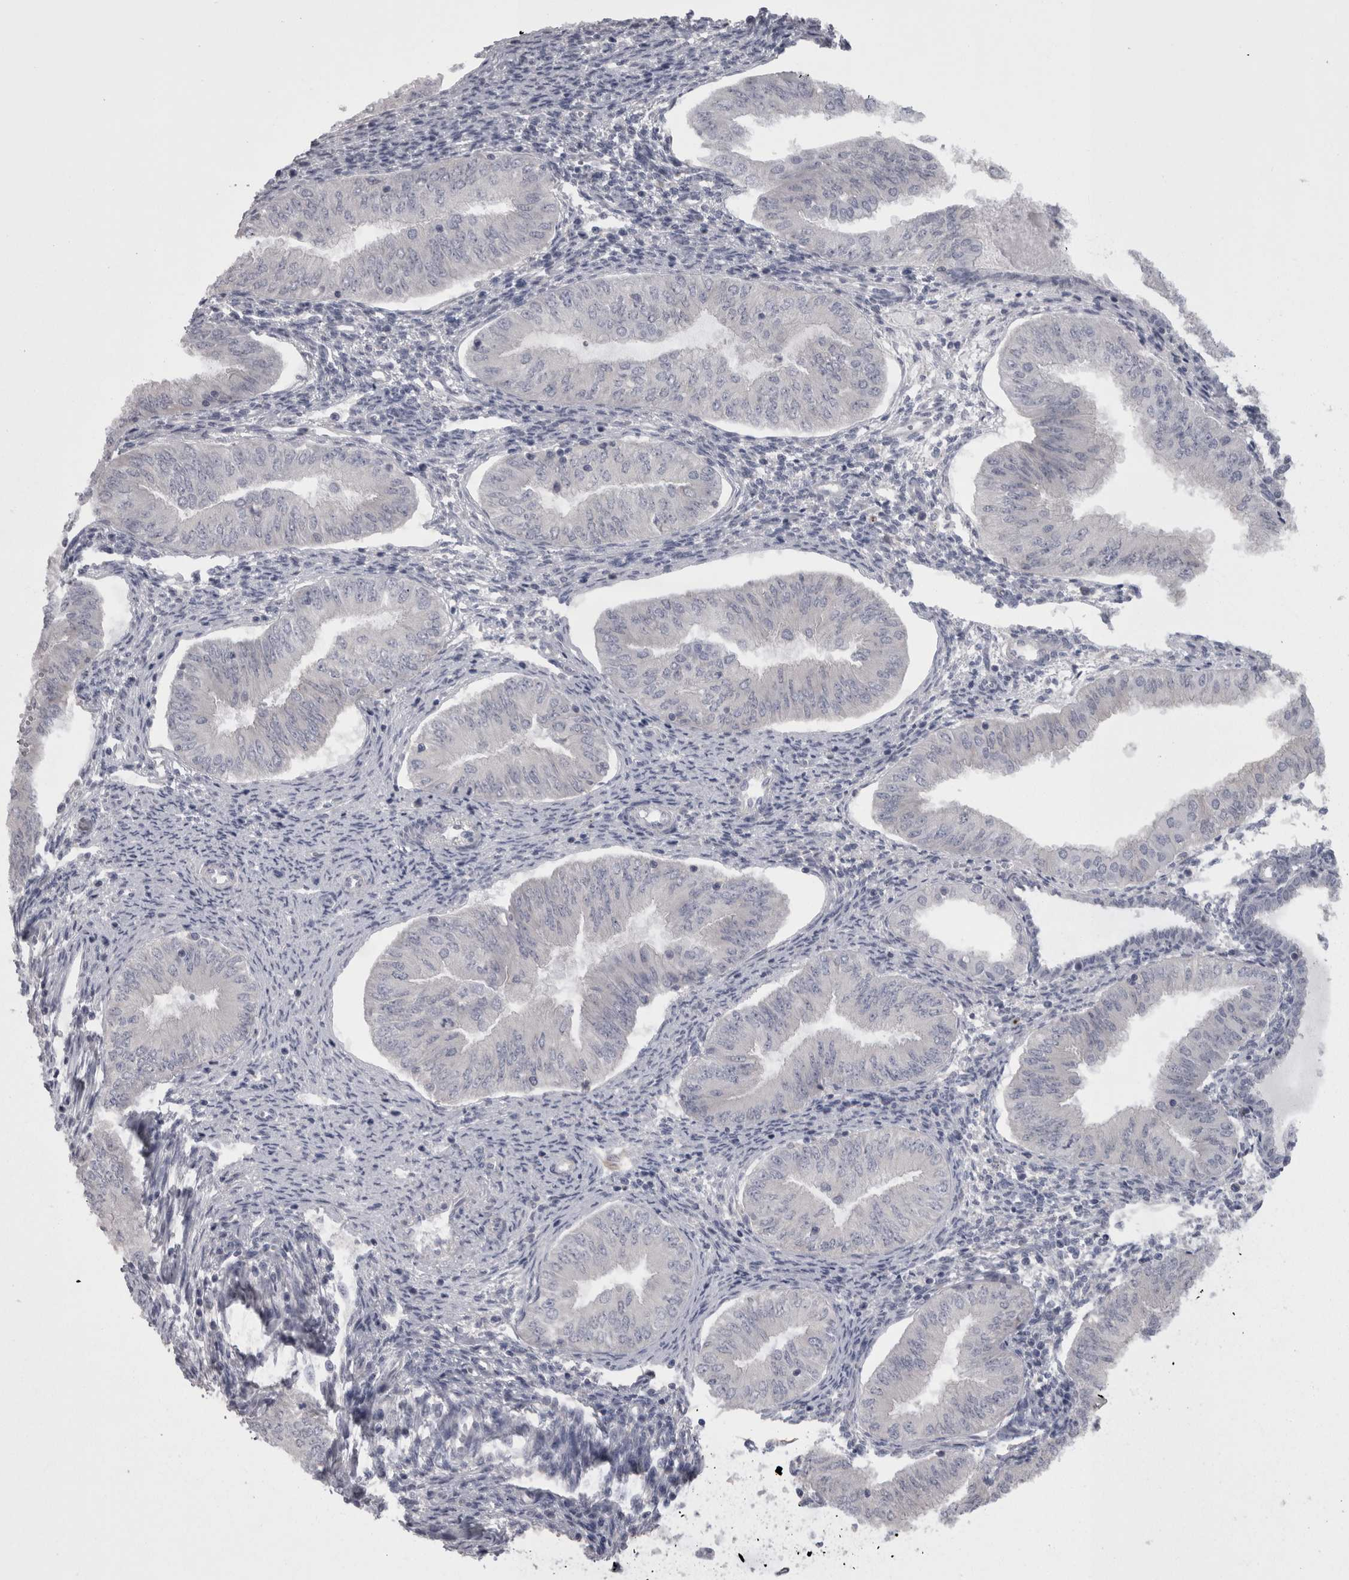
{"staining": {"intensity": "negative", "quantity": "none", "location": "none"}, "tissue": "endometrial cancer", "cell_type": "Tumor cells", "image_type": "cancer", "snomed": [{"axis": "morphology", "description": "Normal tissue, NOS"}, {"axis": "morphology", "description": "Adenocarcinoma, NOS"}, {"axis": "topography", "description": "Endometrium"}], "caption": "Immunohistochemistry (IHC) of human endometrial adenocarcinoma demonstrates no expression in tumor cells.", "gene": "CAMK2D", "patient": {"sex": "female", "age": 53}}